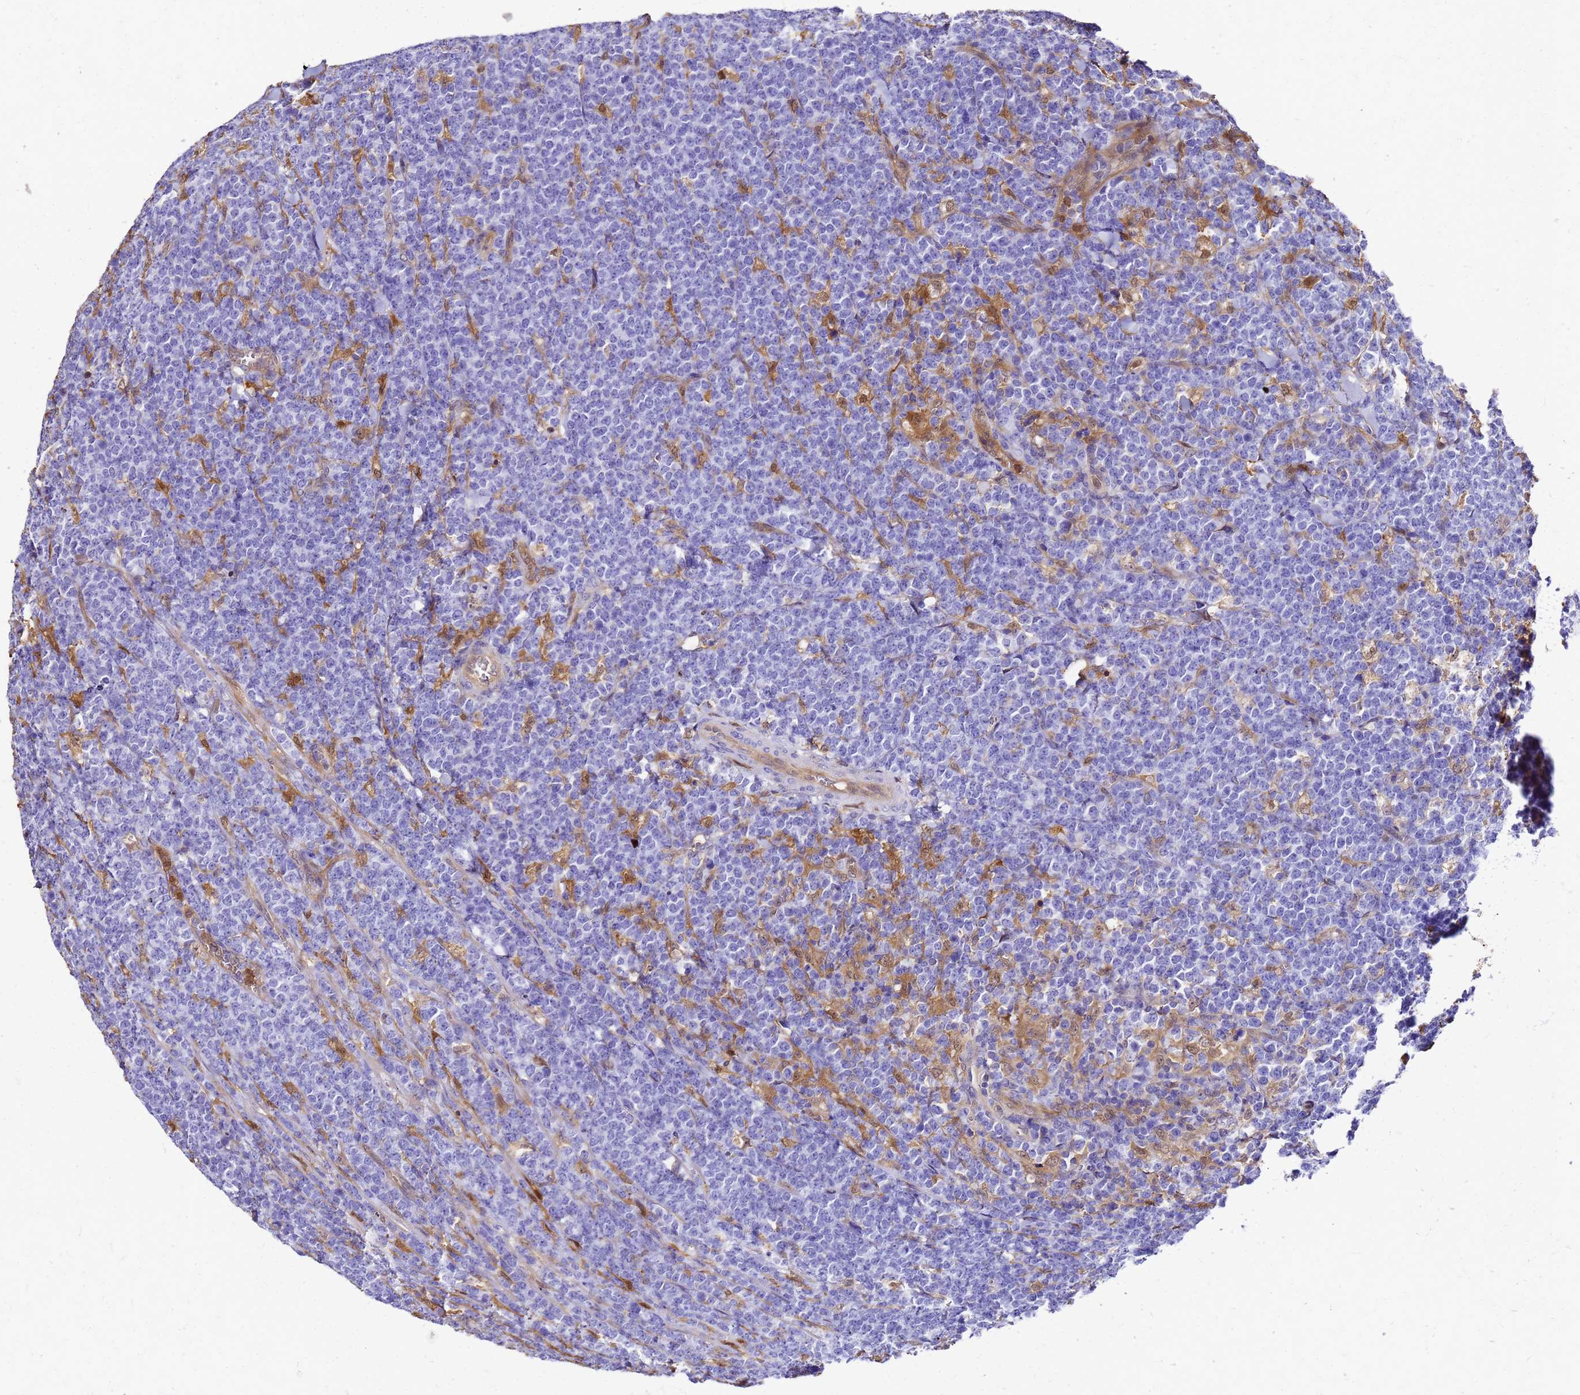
{"staining": {"intensity": "moderate", "quantity": "<25%", "location": "cytoplasmic/membranous,nuclear"}, "tissue": "lymphoma", "cell_type": "Tumor cells", "image_type": "cancer", "snomed": [{"axis": "morphology", "description": "Malignant lymphoma, non-Hodgkin's type, High grade"}, {"axis": "topography", "description": "Small intestine"}], "caption": "About <25% of tumor cells in human lymphoma demonstrate moderate cytoplasmic/membranous and nuclear protein positivity as visualized by brown immunohistochemical staining.", "gene": "S100A11", "patient": {"sex": "male", "age": 8}}